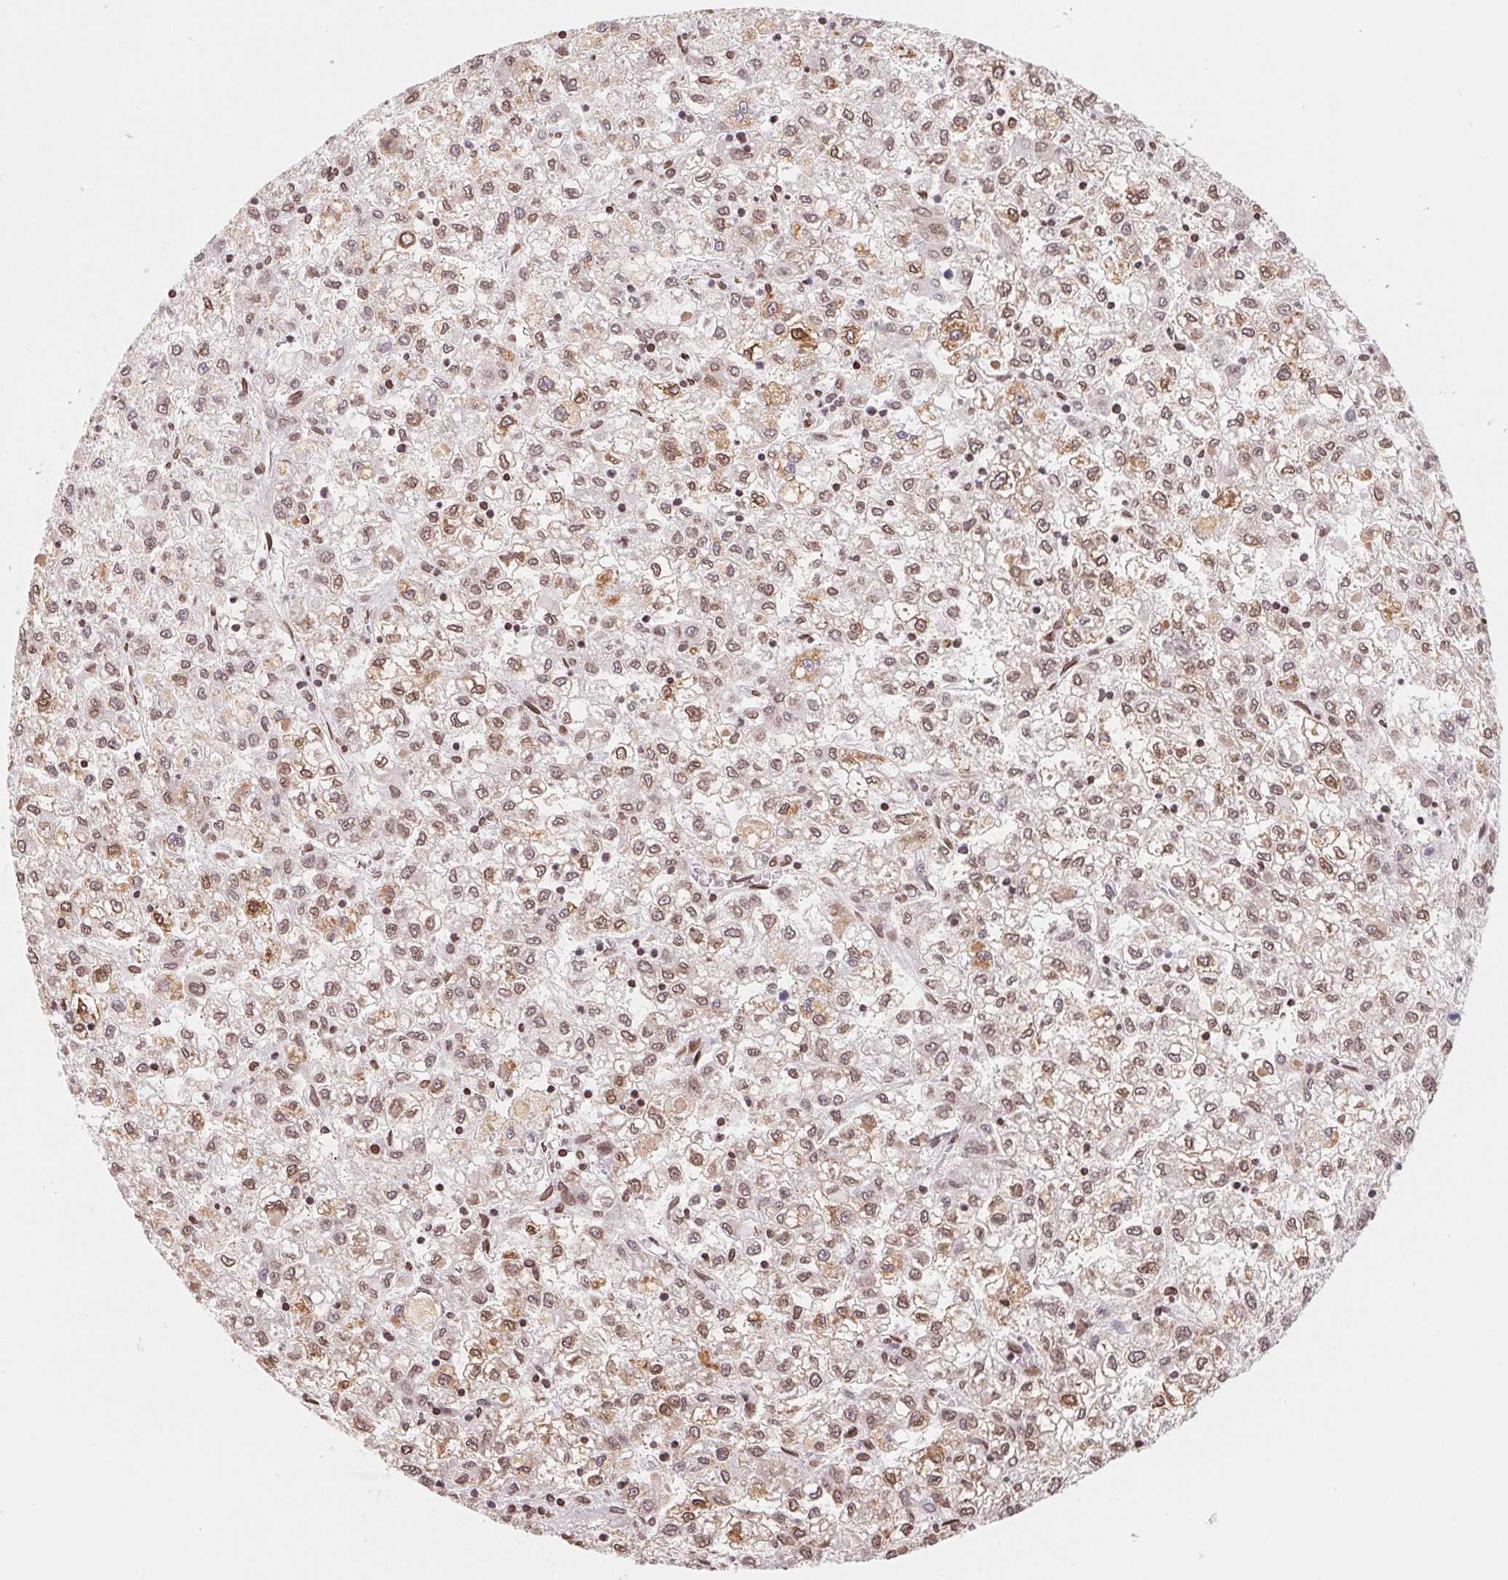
{"staining": {"intensity": "moderate", "quantity": "25%-75%", "location": "cytoplasmic/membranous,nuclear"}, "tissue": "liver cancer", "cell_type": "Tumor cells", "image_type": "cancer", "snomed": [{"axis": "morphology", "description": "Carcinoma, Hepatocellular, NOS"}, {"axis": "topography", "description": "Liver"}], "caption": "Moderate cytoplasmic/membranous and nuclear protein expression is appreciated in approximately 25%-75% of tumor cells in liver cancer (hepatocellular carcinoma). (DAB (3,3'-diaminobenzidine) = brown stain, brightfield microscopy at high magnification).", "gene": "LMNB2", "patient": {"sex": "male", "age": 40}}